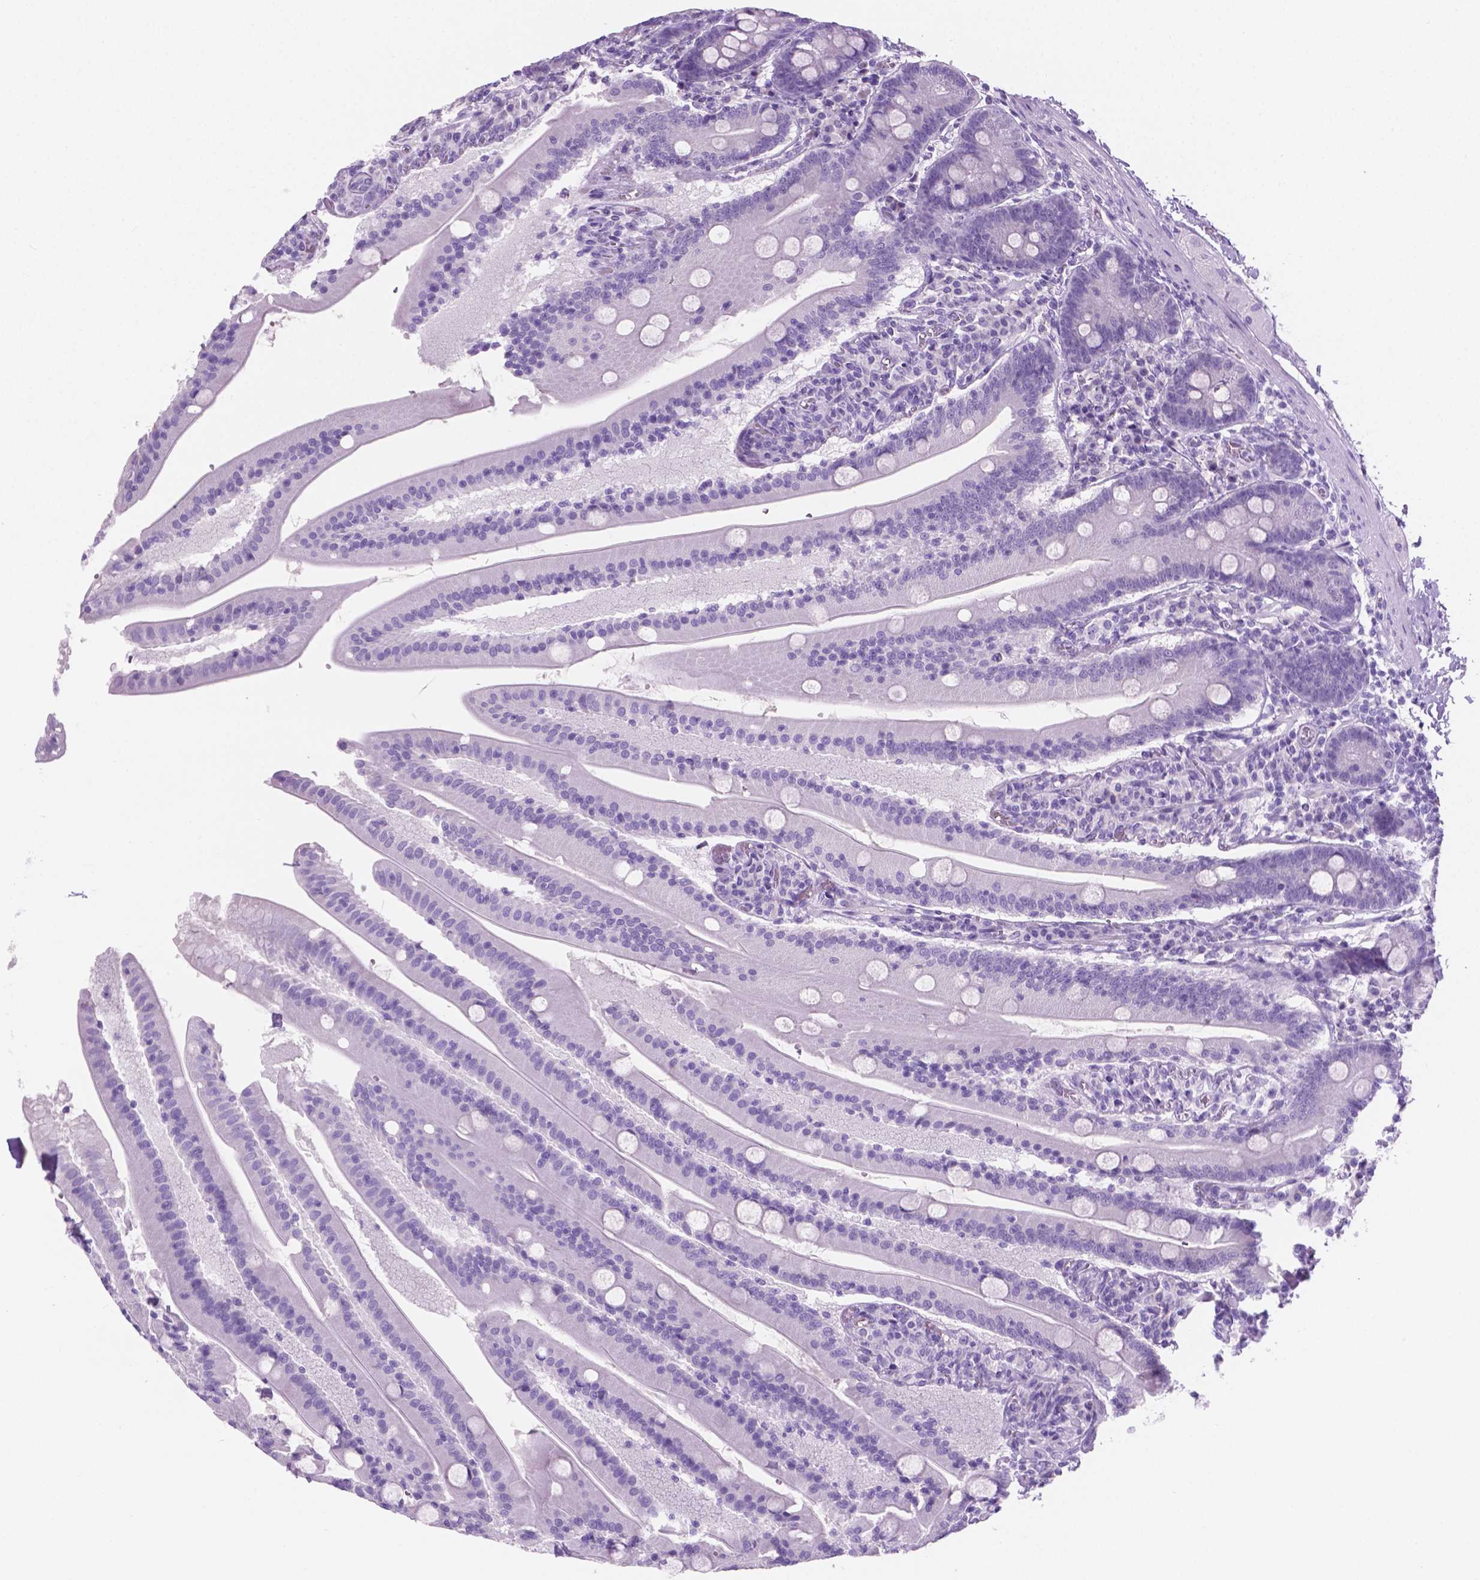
{"staining": {"intensity": "negative", "quantity": "none", "location": "none"}, "tissue": "small intestine", "cell_type": "Glandular cells", "image_type": "normal", "snomed": [{"axis": "morphology", "description": "Normal tissue, NOS"}, {"axis": "topography", "description": "Small intestine"}], "caption": "An image of human small intestine is negative for staining in glandular cells. (DAB immunohistochemistry (IHC) with hematoxylin counter stain).", "gene": "GRIN2B", "patient": {"sex": "male", "age": 37}}